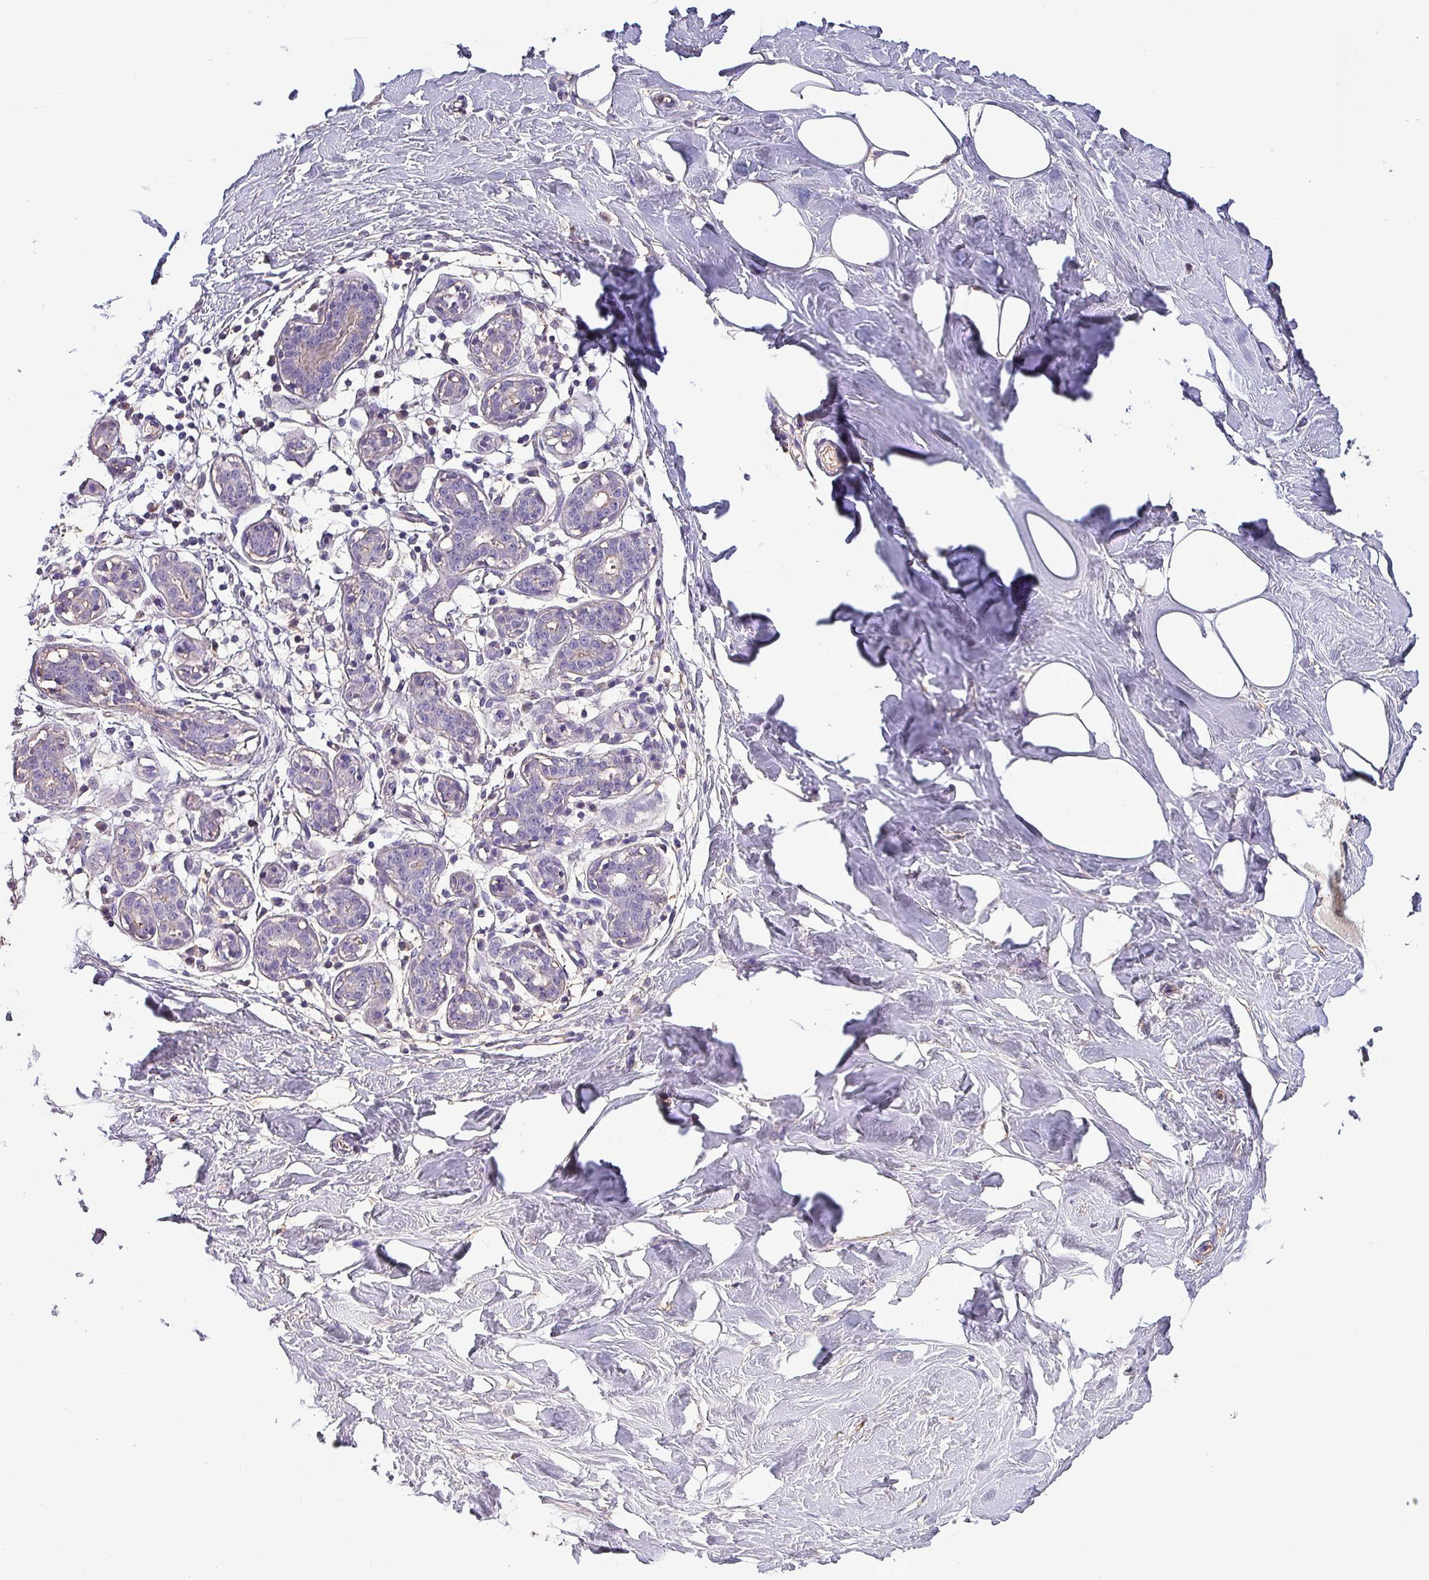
{"staining": {"intensity": "negative", "quantity": "none", "location": "none"}, "tissue": "breast", "cell_type": "Adipocytes", "image_type": "normal", "snomed": [{"axis": "morphology", "description": "Normal tissue, NOS"}, {"axis": "topography", "description": "Breast"}], "caption": "A high-resolution image shows IHC staining of normal breast, which exhibits no significant staining in adipocytes.", "gene": "HTRA4", "patient": {"sex": "female", "age": 27}}